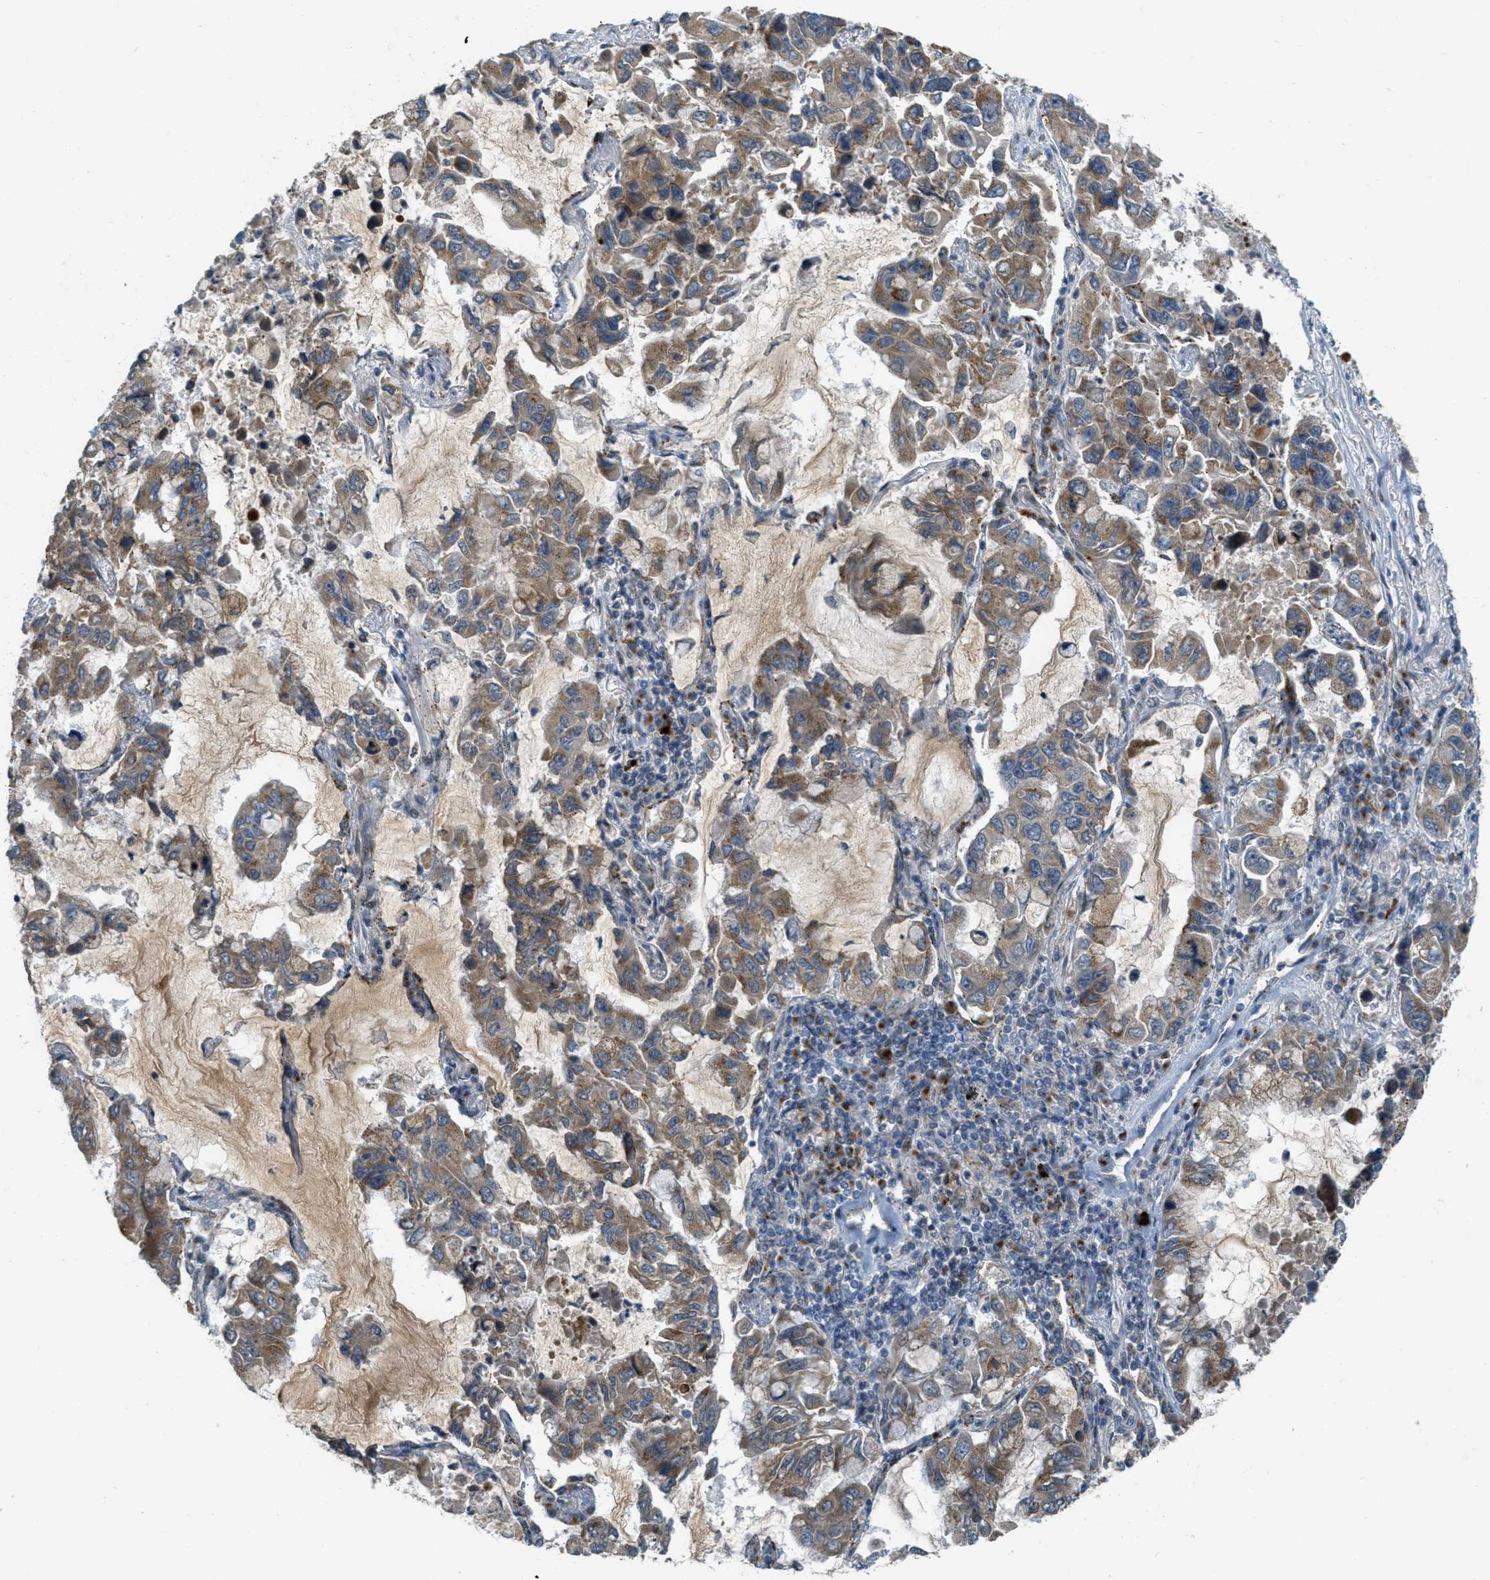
{"staining": {"intensity": "moderate", "quantity": ">75%", "location": "cytoplasmic/membranous"}, "tissue": "lung cancer", "cell_type": "Tumor cells", "image_type": "cancer", "snomed": [{"axis": "morphology", "description": "Adenocarcinoma, NOS"}, {"axis": "topography", "description": "Lung"}], "caption": "Brown immunohistochemical staining in human lung cancer (adenocarcinoma) demonstrates moderate cytoplasmic/membranous expression in about >75% of tumor cells. (brown staining indicates protein expression, while blue staining denotes nuclei).", "gene": "ZFPL1", "patient": {"sex": "male", "age": 64}}